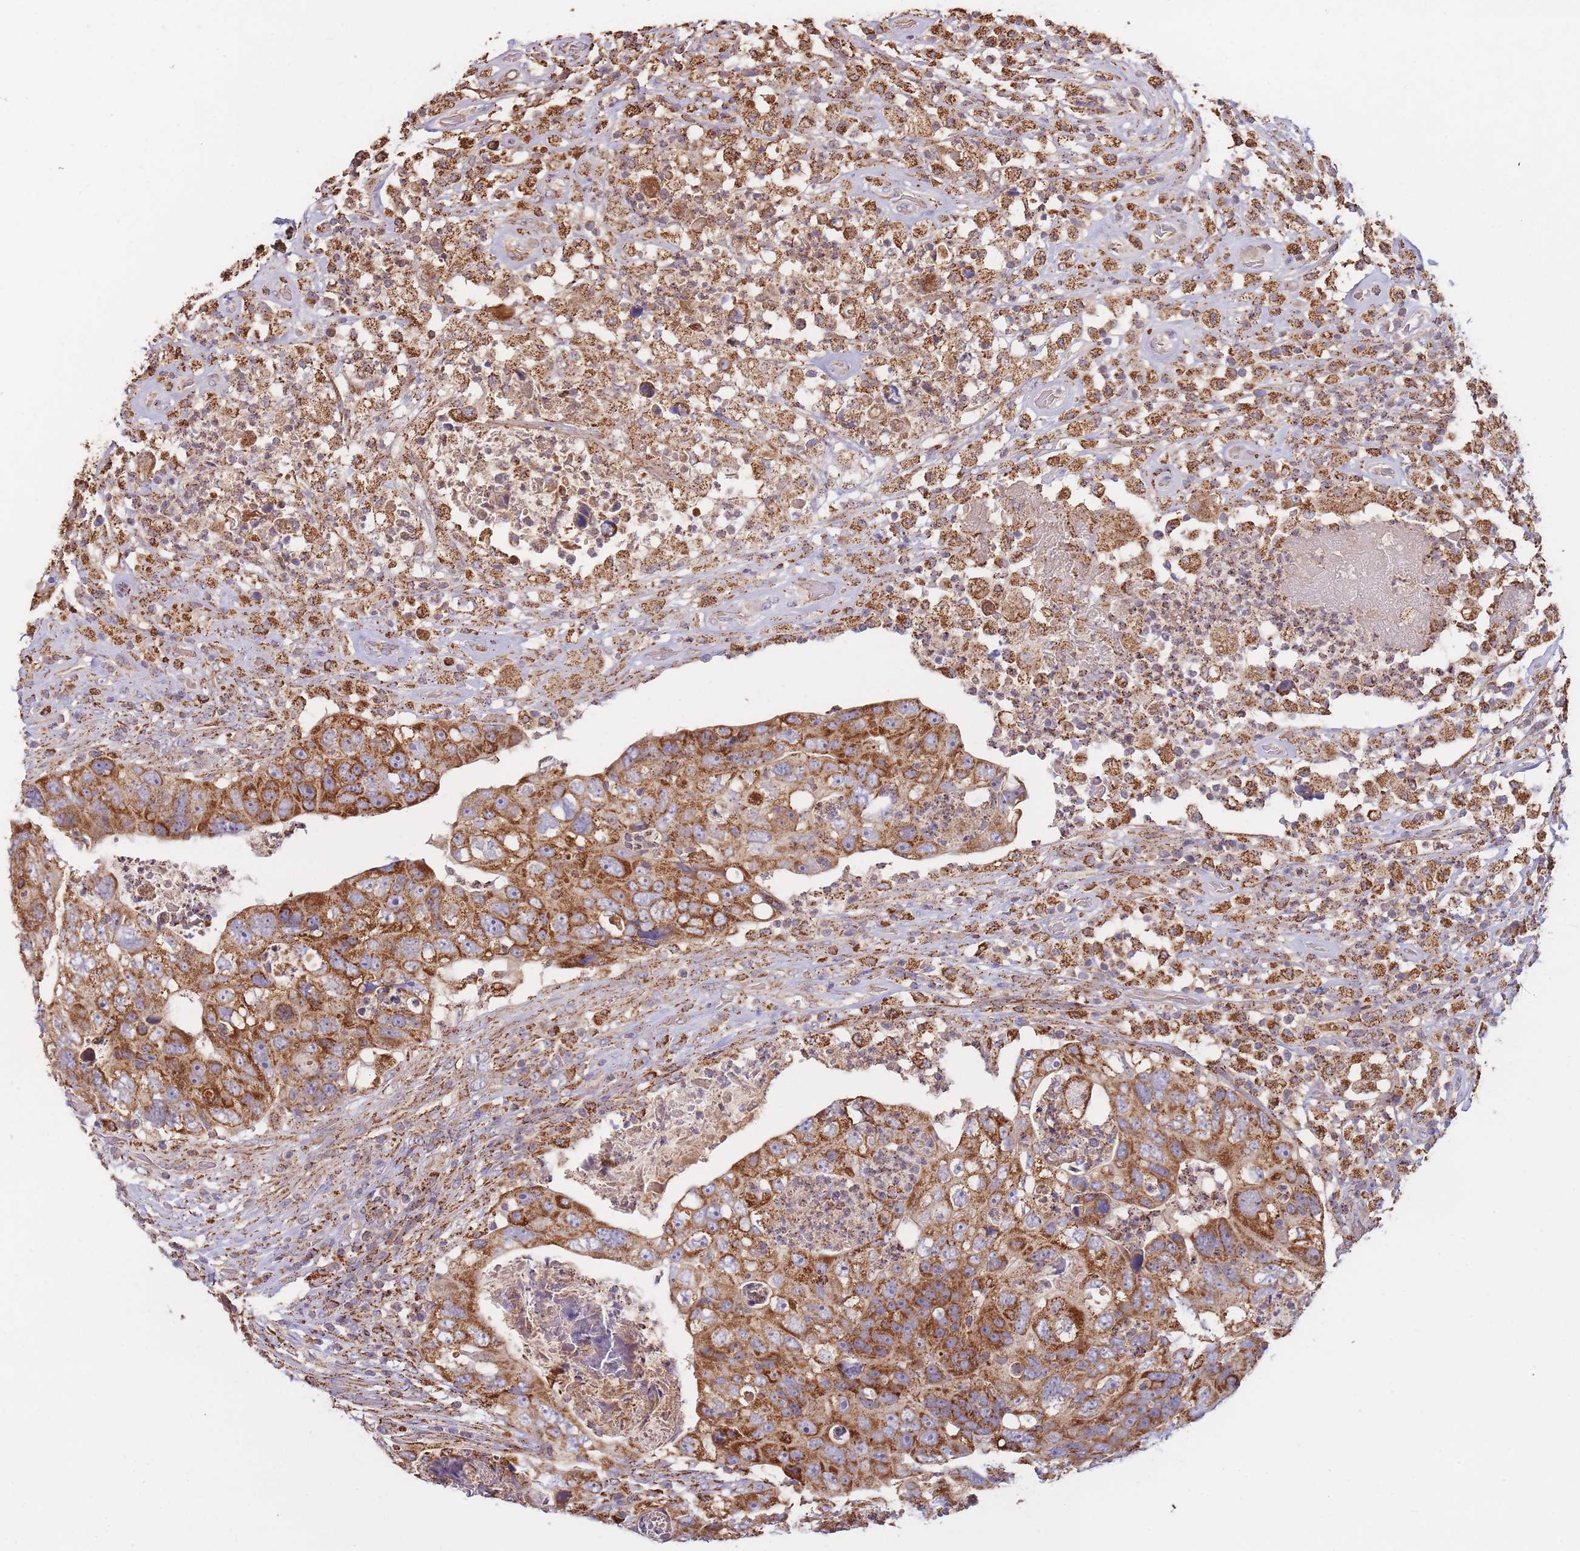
{"staining": {"intensity": "strong", "quantity": ">75%", "location": "cytoplasmic/membranous"}, "tissue": "colorectal cancer", "cell_type": "Tumor cells", "image_type": "cancer", "snomed": [{"axis": "morphology", "description": "Adenocarcinoma, NOS"}, {"axis": "topography", "description": "Rectum"}], "caption": "High-magnification brightfield microscopy of colorectal adenocarcinoma stained with DAB (3,3'-diaminobenzidine) (brown) and counterstained with hematoxylin (blue). tumor cells exhibit strong cytoplasmic/membranous positivity is appreciated in approximately>75% of cells.", "gene": "MRPL17", "patient": {"sex": "male", "age": 59}}